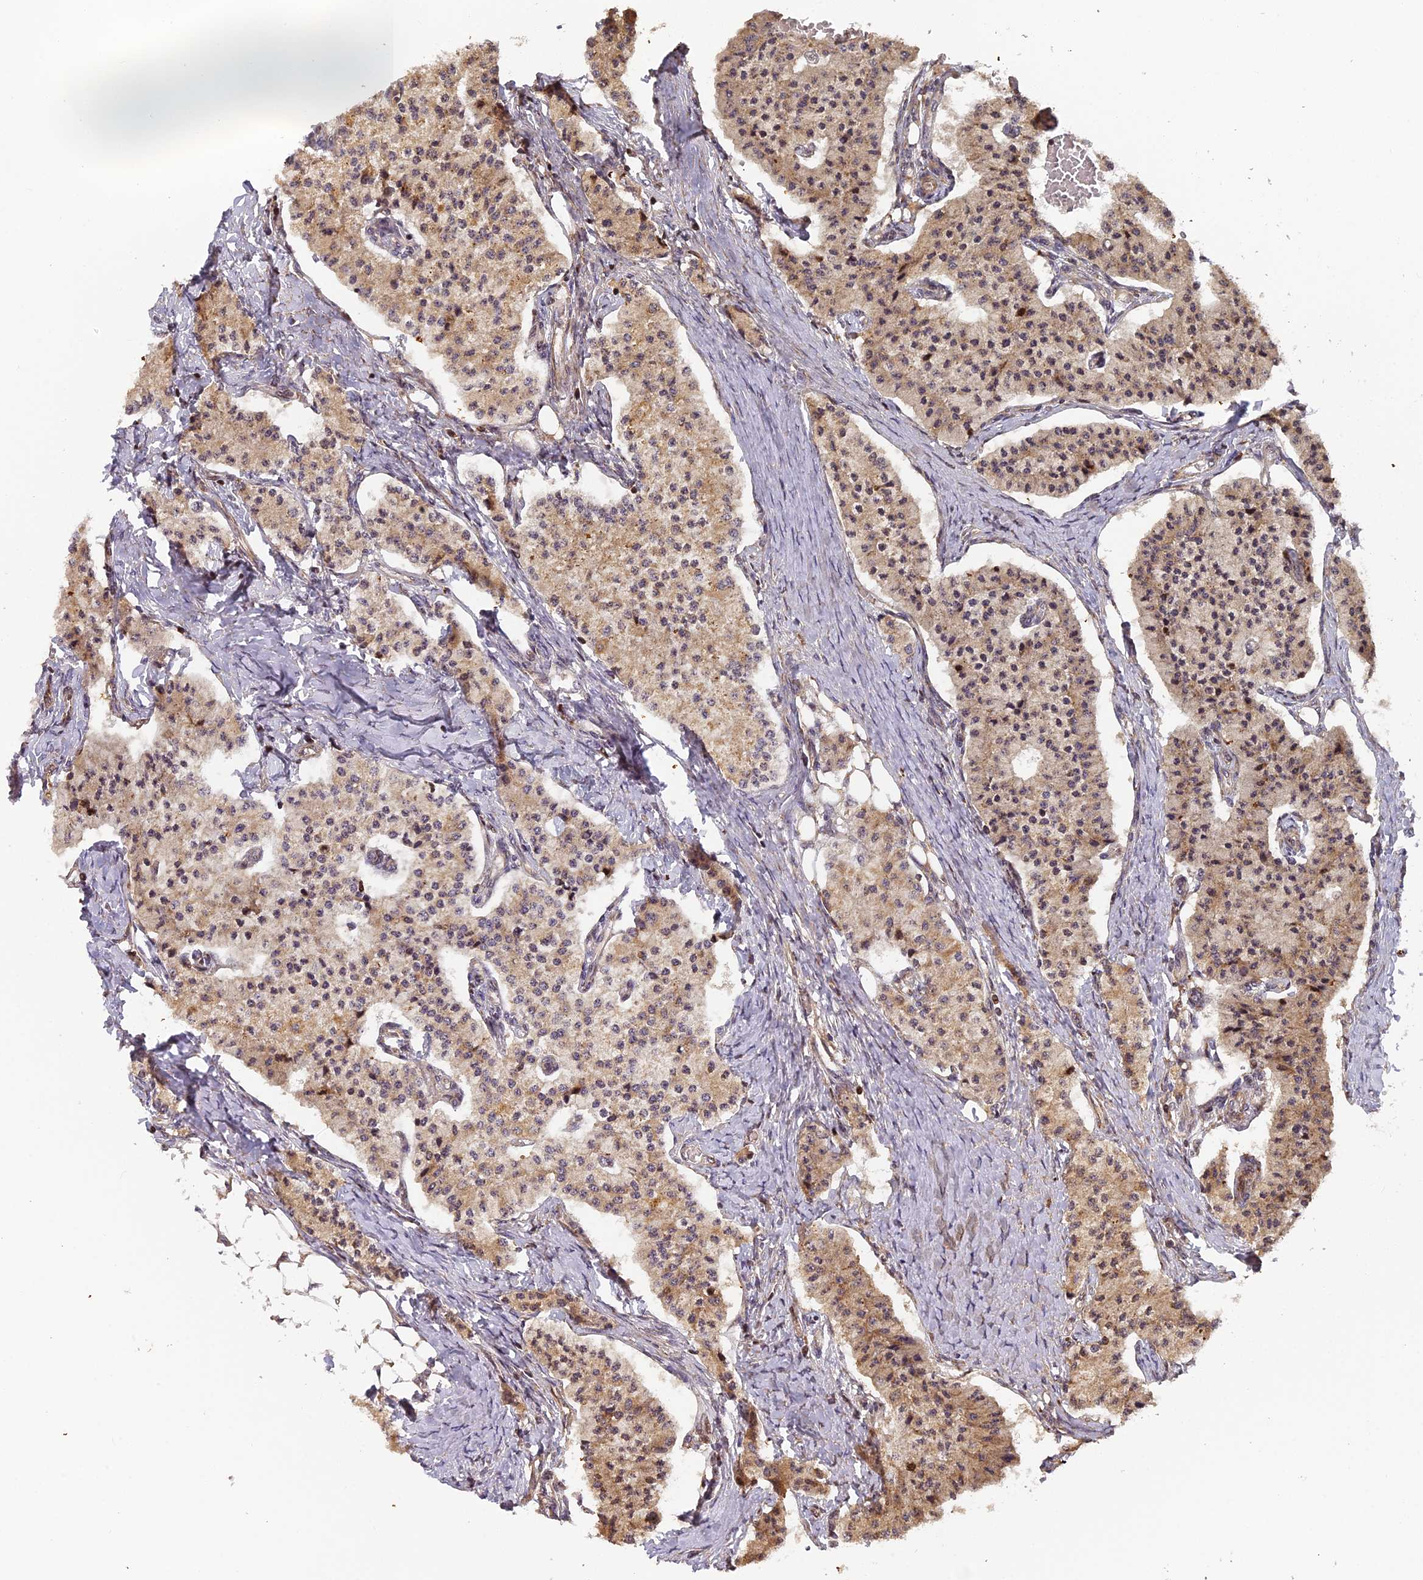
{"staining": {"intensity": "moderate", "quantity": ">75%", "location": "cytoplasmic/membranous,nuclear"}, "tissue": "carcinoid", "cell_type": "Tumor cells", "image_type": "cancer", "snomed": [{"axis": "morphology", "description": "Carcinoid, malignant, NOS"}, {"axis": "topography", "description": "Colon"}], "caption": "The immunohistochemical stain labels moderate cytoplasmic/membranous and nuclear staining in tumor cells of carcinoid tissue.", "gene": "RAB28", "patient": {"sex": "female", "age": 52}}